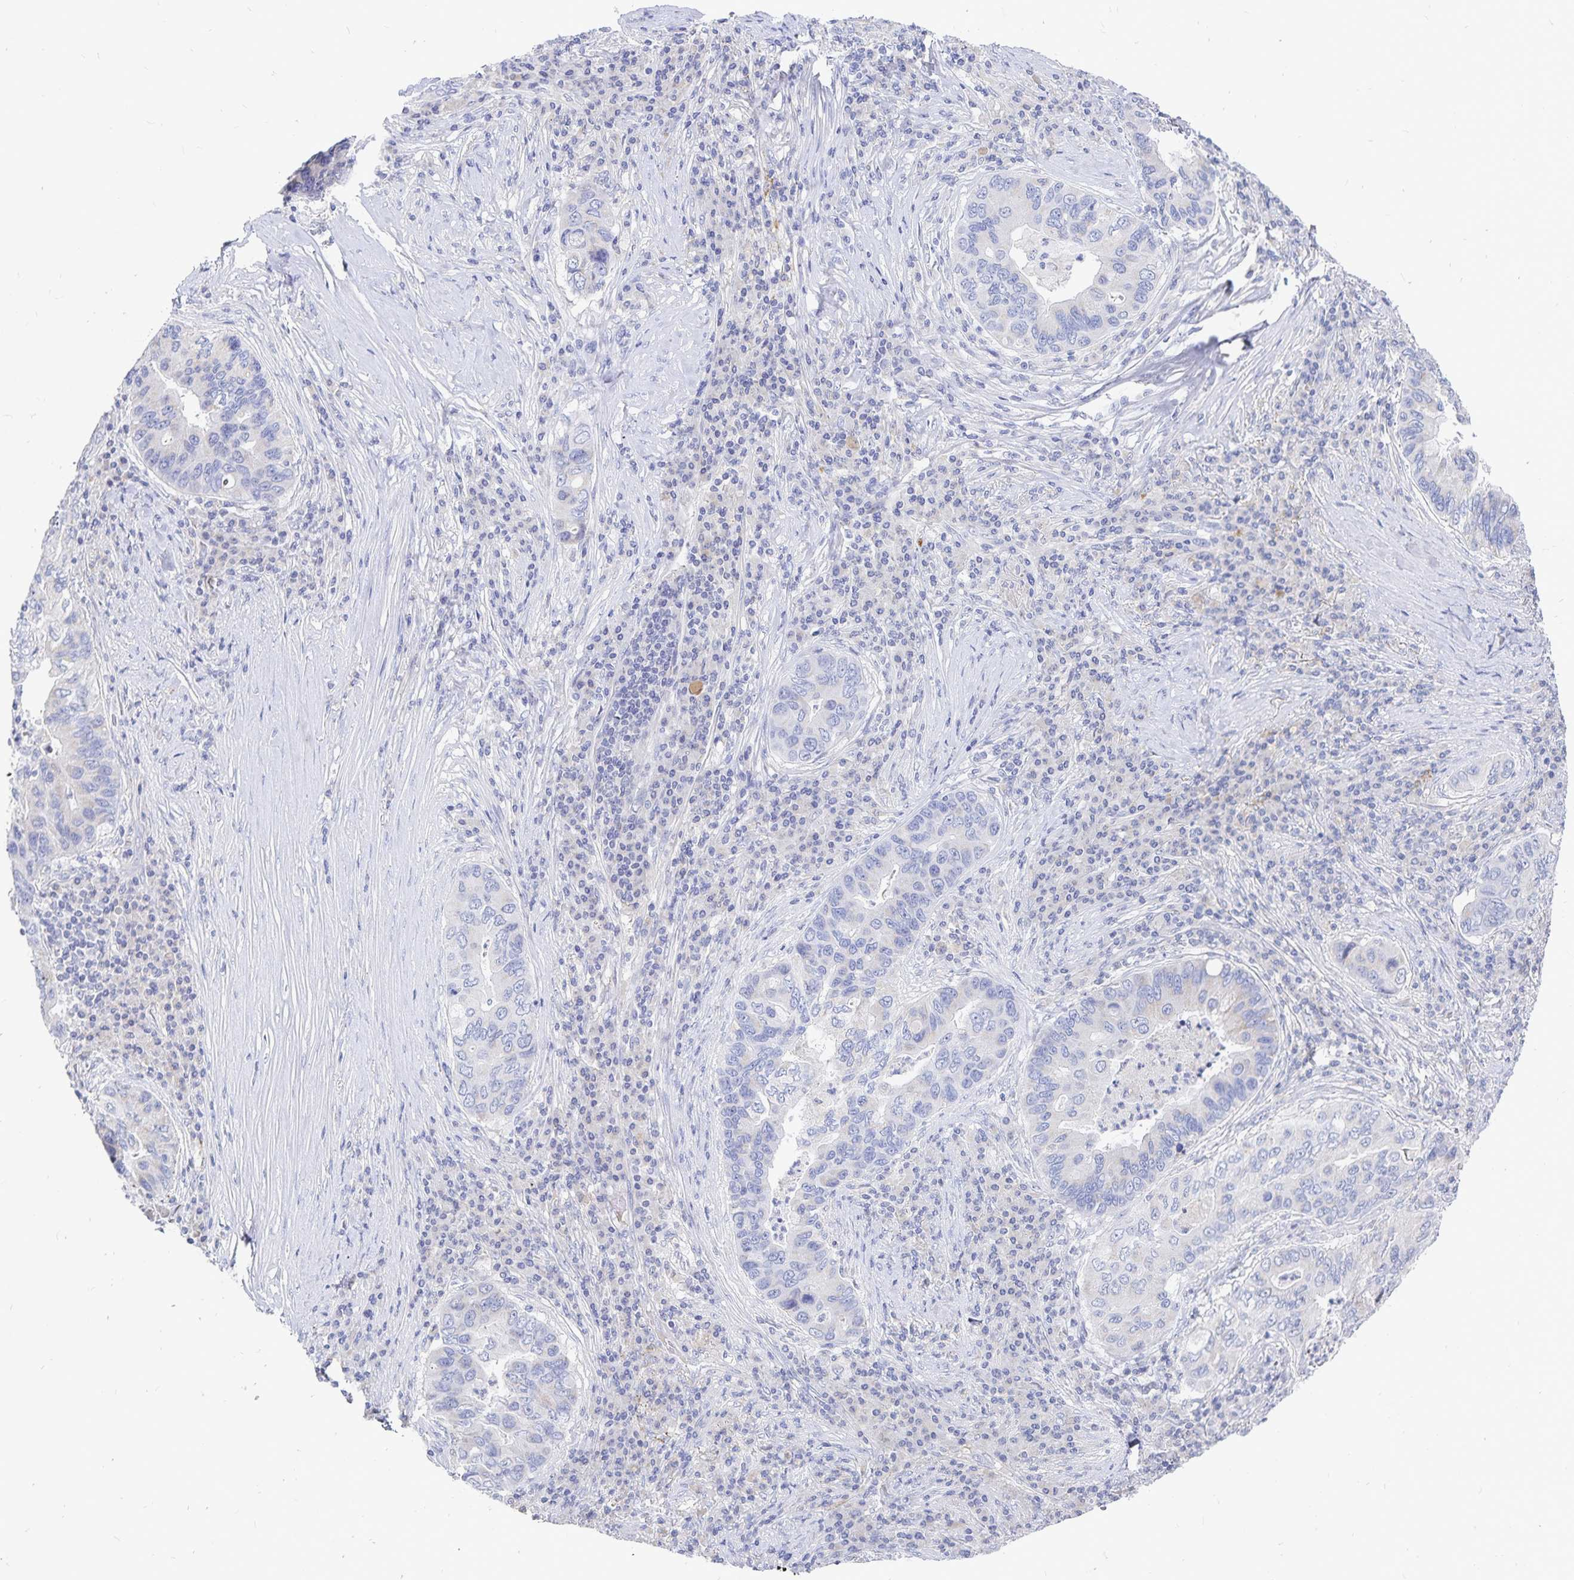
{"staining": {"intensity": "negative", "quantity": "none", "location": "none"}, "tissue": "lung cancer", "cell_type": "Tumor cells", "image_type": "cancer", "snomed": [{"axis": "morphology", "description": "Adenocarcinoma, NOS"}, {"axis": "morphology", "description": "Adenocarcinoma, metastatic, NOS"}, {"axis": "topography", "description": "Lymph node"}, {"axis": "topography", "description": "Lung"}], "caption": "Tumor cells show no significant staining in adenocarcinoma (lung).", "gene": "PKHD1", "patient": {"sex": "female", "age": 54}}